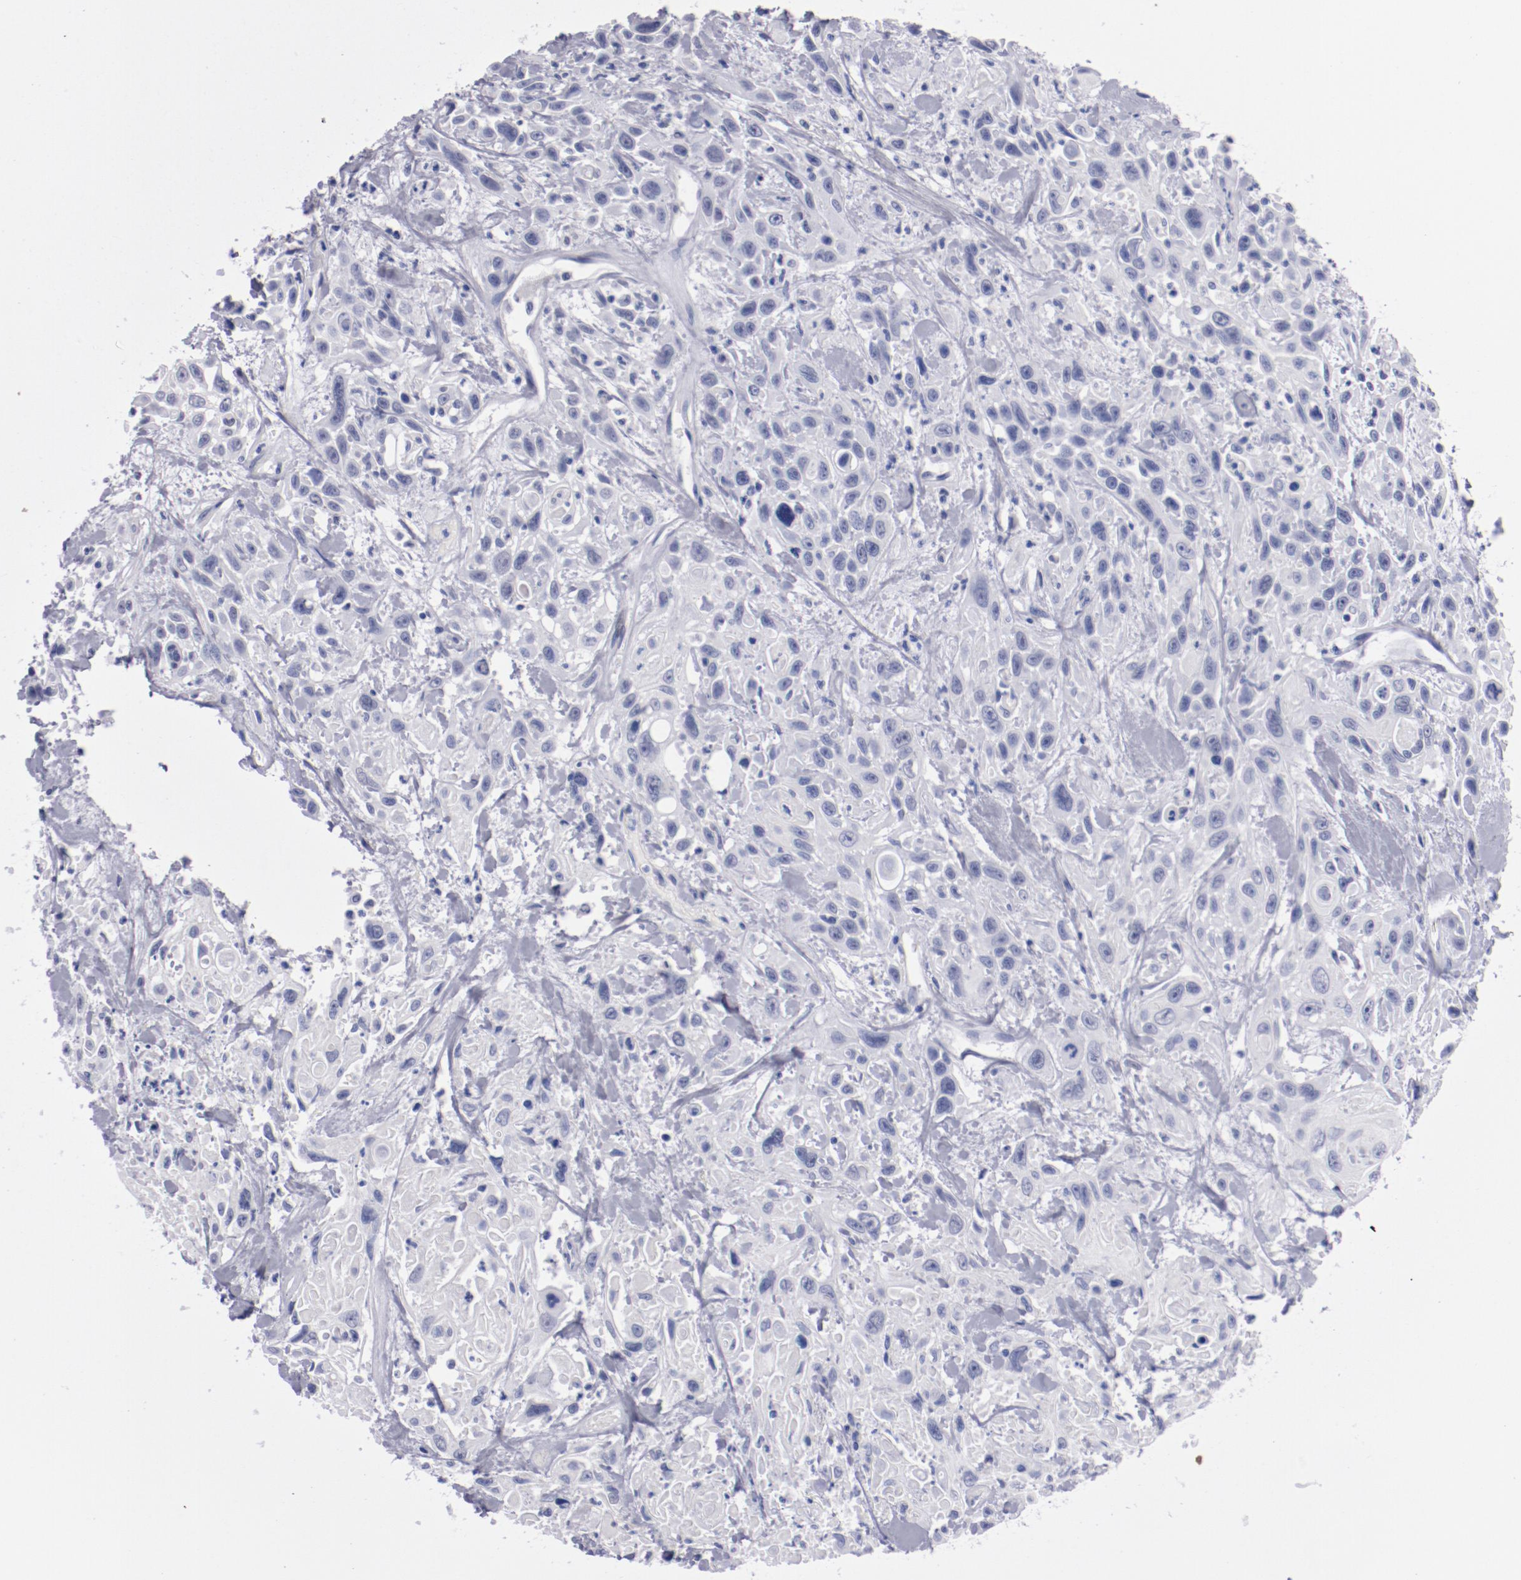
{"staining": {"intensity": "negative", "quantity": "none", "location": "none"}, "tissue": "urothelial cancer", "cell_type": "Tumor cells", "image_type": "cancer", "snomed": [{"axis": "morphology", "description": "Urothelial carcinoma, High grade"}, {"axis": "topography", "description": "Urinary bladder"}], "caption": "DAB (3,3'-diaminobenzidine) immunohistochemical staining of human urothelial carcinoma (high-grade) displays no significant staining in tumor cells.", "gene": "HNF1B", "patient": {"sex": "female", "age": 84}}